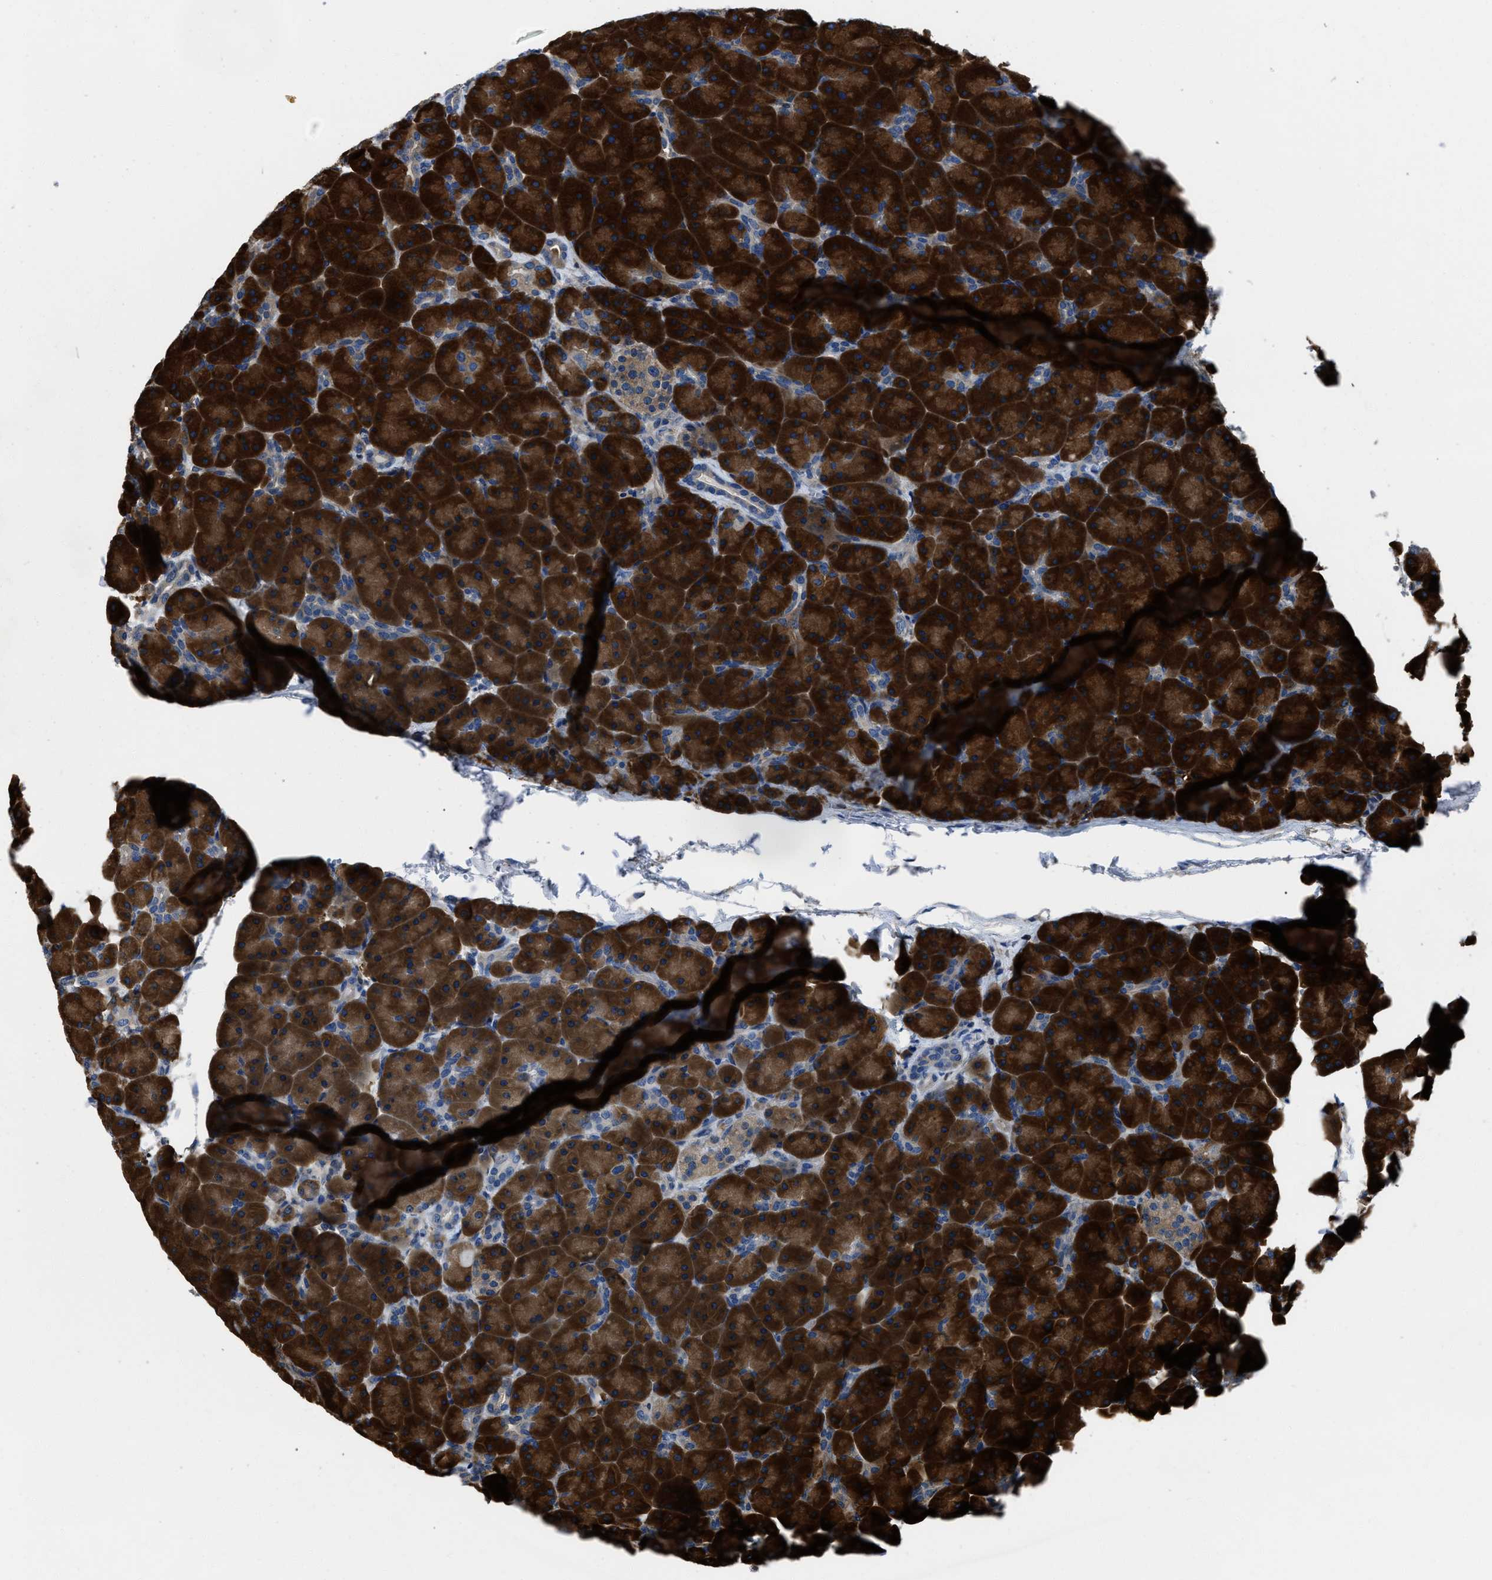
{"staining": {"intensity": "strong", "quantity": ">75%", "location": "cytoplasmic/membranous"}, "tissue": "pancreas", "cell_type": "Exocrine glandular cells", "image_type": "normal", "snomed": [{"axis": "morphology", "description": "Normal tissue, NOS"}, {"axis": "topography", "description": "Pancreas"}], "caption": "Immunohistochemistry (DAB (3,3'-diaminobenzidine)) staining of normal pancreas shows strong cytoplasmic/membranous protein positivity in approximately >75% of exocrine glandular cells.", "gene": "YARS1", "patient": {"sex": "male", "age": 66}}